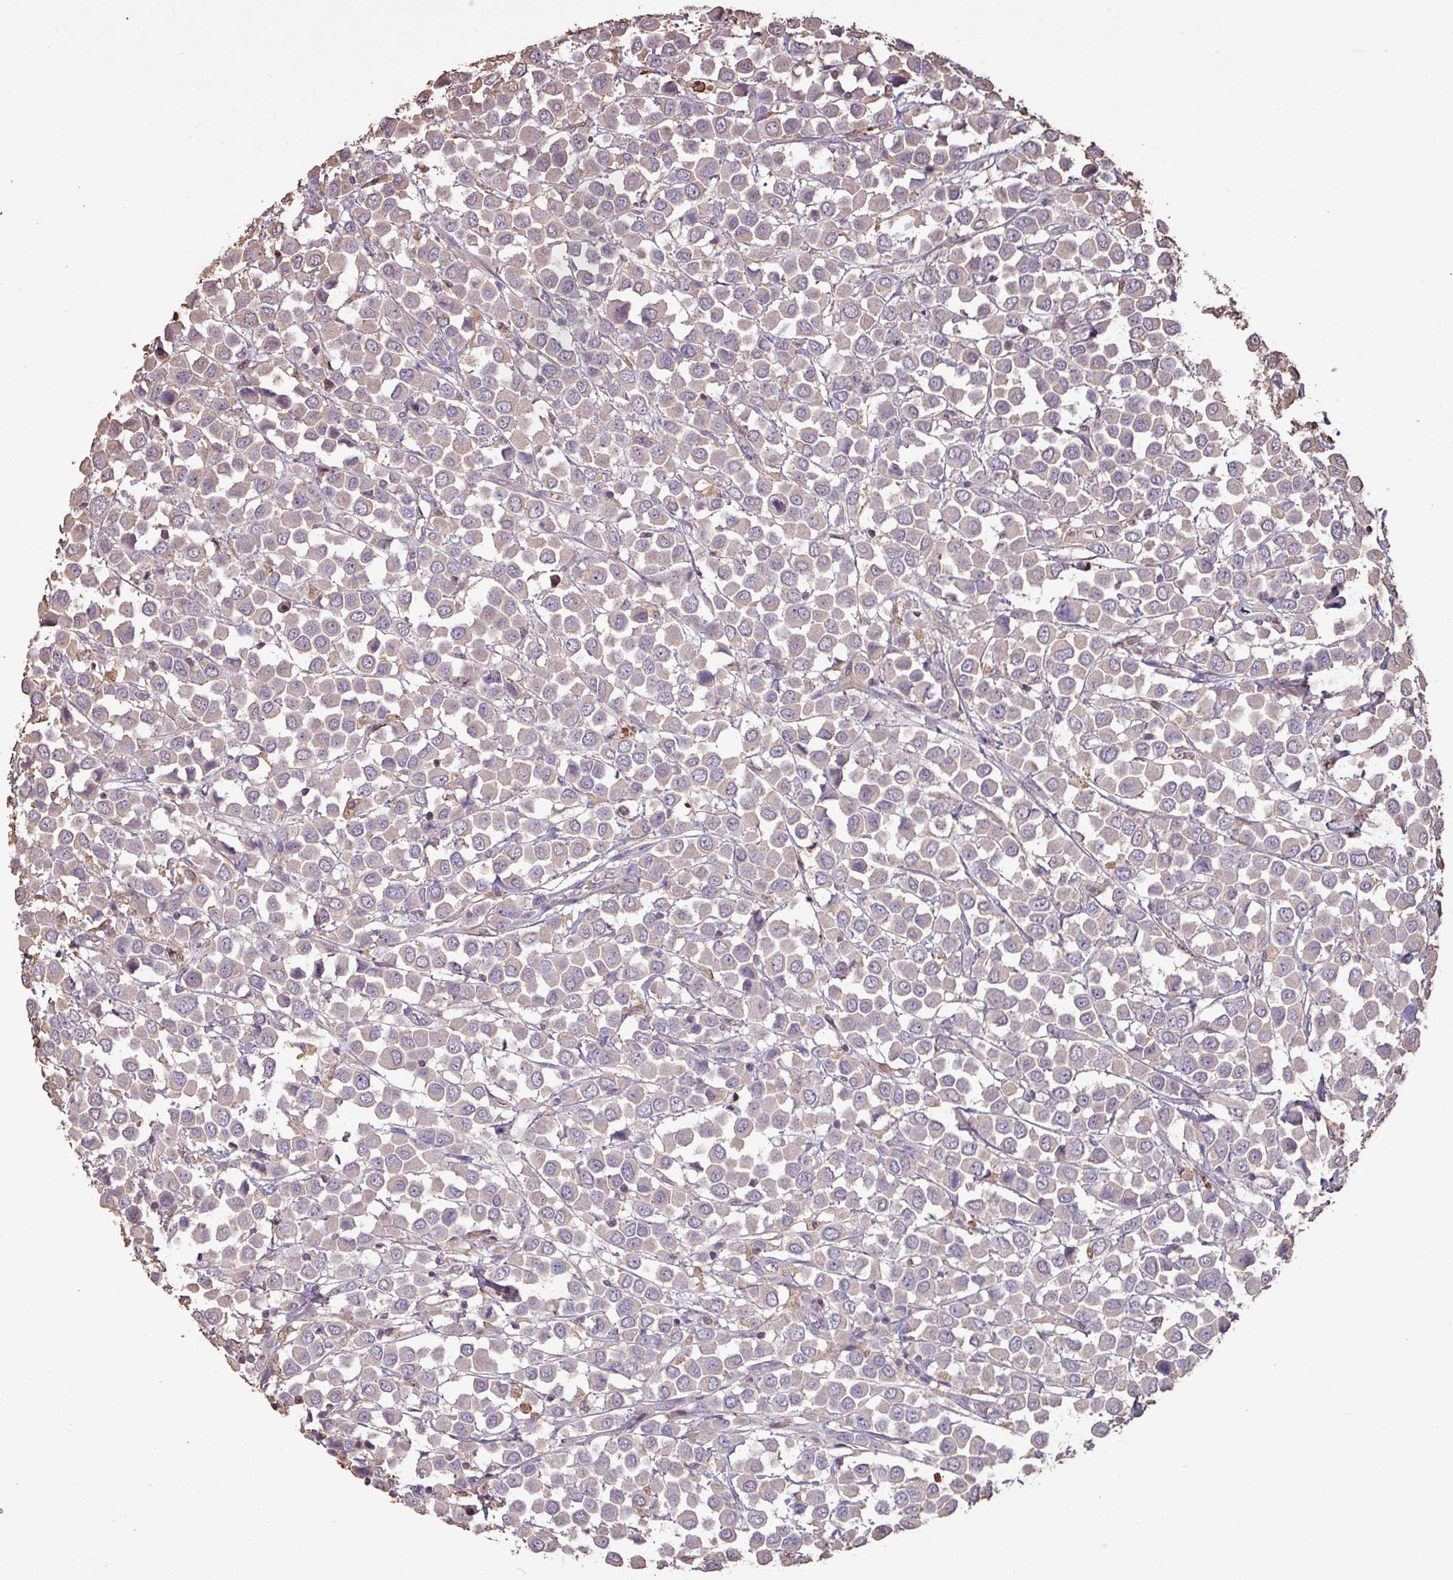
{"staining": {"intensity": "negative", "quantity": "none", "location": "none"}, "tissue": "breast cancer", "cell_type": "Tumor cells", "image_type": "cancer", "snomed": [{"axis": "morphology", "description": "Duct carcinoma"}, {"axis": "topography", "description": "Breast"}], "caption": "An immunohistochemistry photomicrograph of breast cancer (infiltrating ductal carcinoma) is shown. There is no staining in tumor cells of breast cancer (infiltrating ductal carcinoma).", "gene": "CAMK2B", "patient": {"sex": "female", "age": 61}}